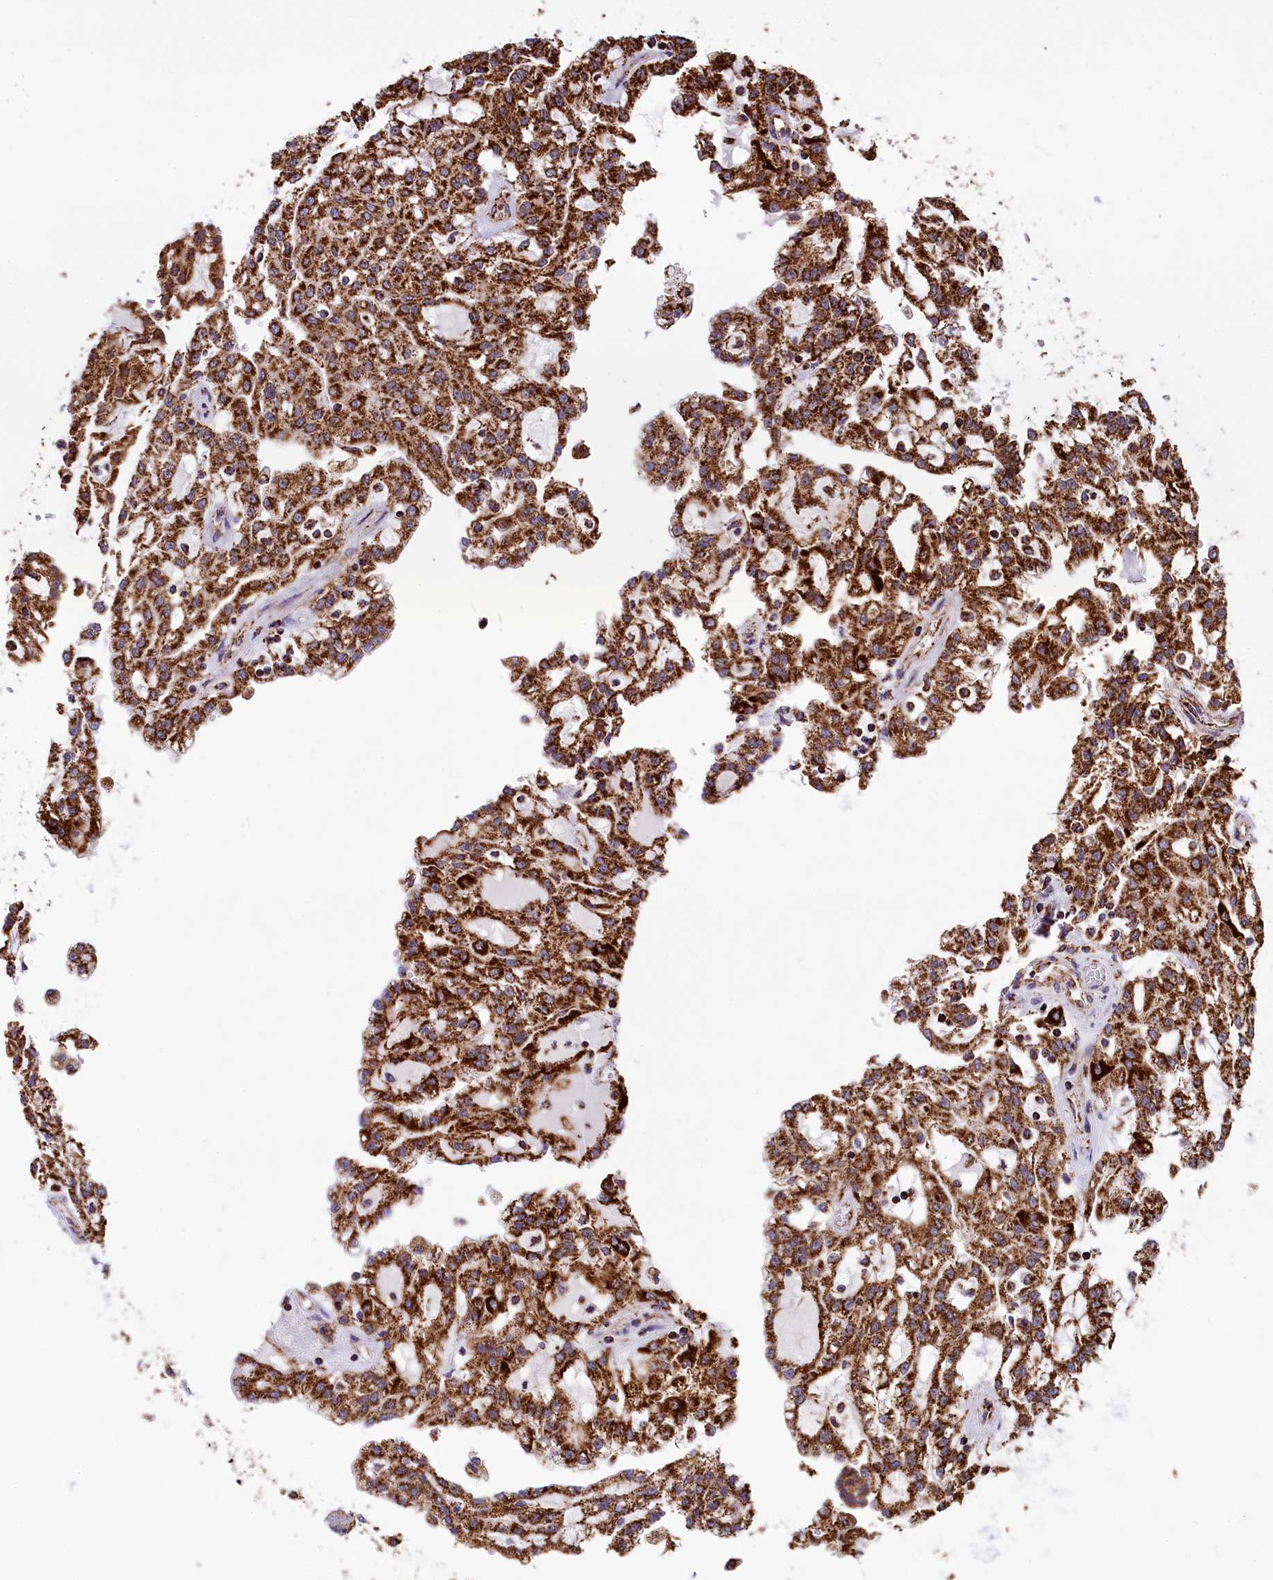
{"staining": {"intensity": "strong", "quantity": ">75%", "location": "cytoplasmic/membranous"}, "tissue": "renal cancer", "cell_type": "Tumor cells", "image_type": "cancer", "snomed": [{"axis": "morphology", "description": "Adenocarcinoma, NOS"}, {"axis": "topography", "description": "Kidney"}], "caption": "Immunohistochemistry (IHC) histopathology image of neoplastic tissue: human adenocarcinoma (renal) stained using immunohistochemistry displays high levels of strong protein expression localized specifically in the cytoplasmic/membranous of tumor cells, appearing as a cytoplasmic/membranous brown color.", "gene": "KLC2", "patient": {"sex": "male", "age": 63}}